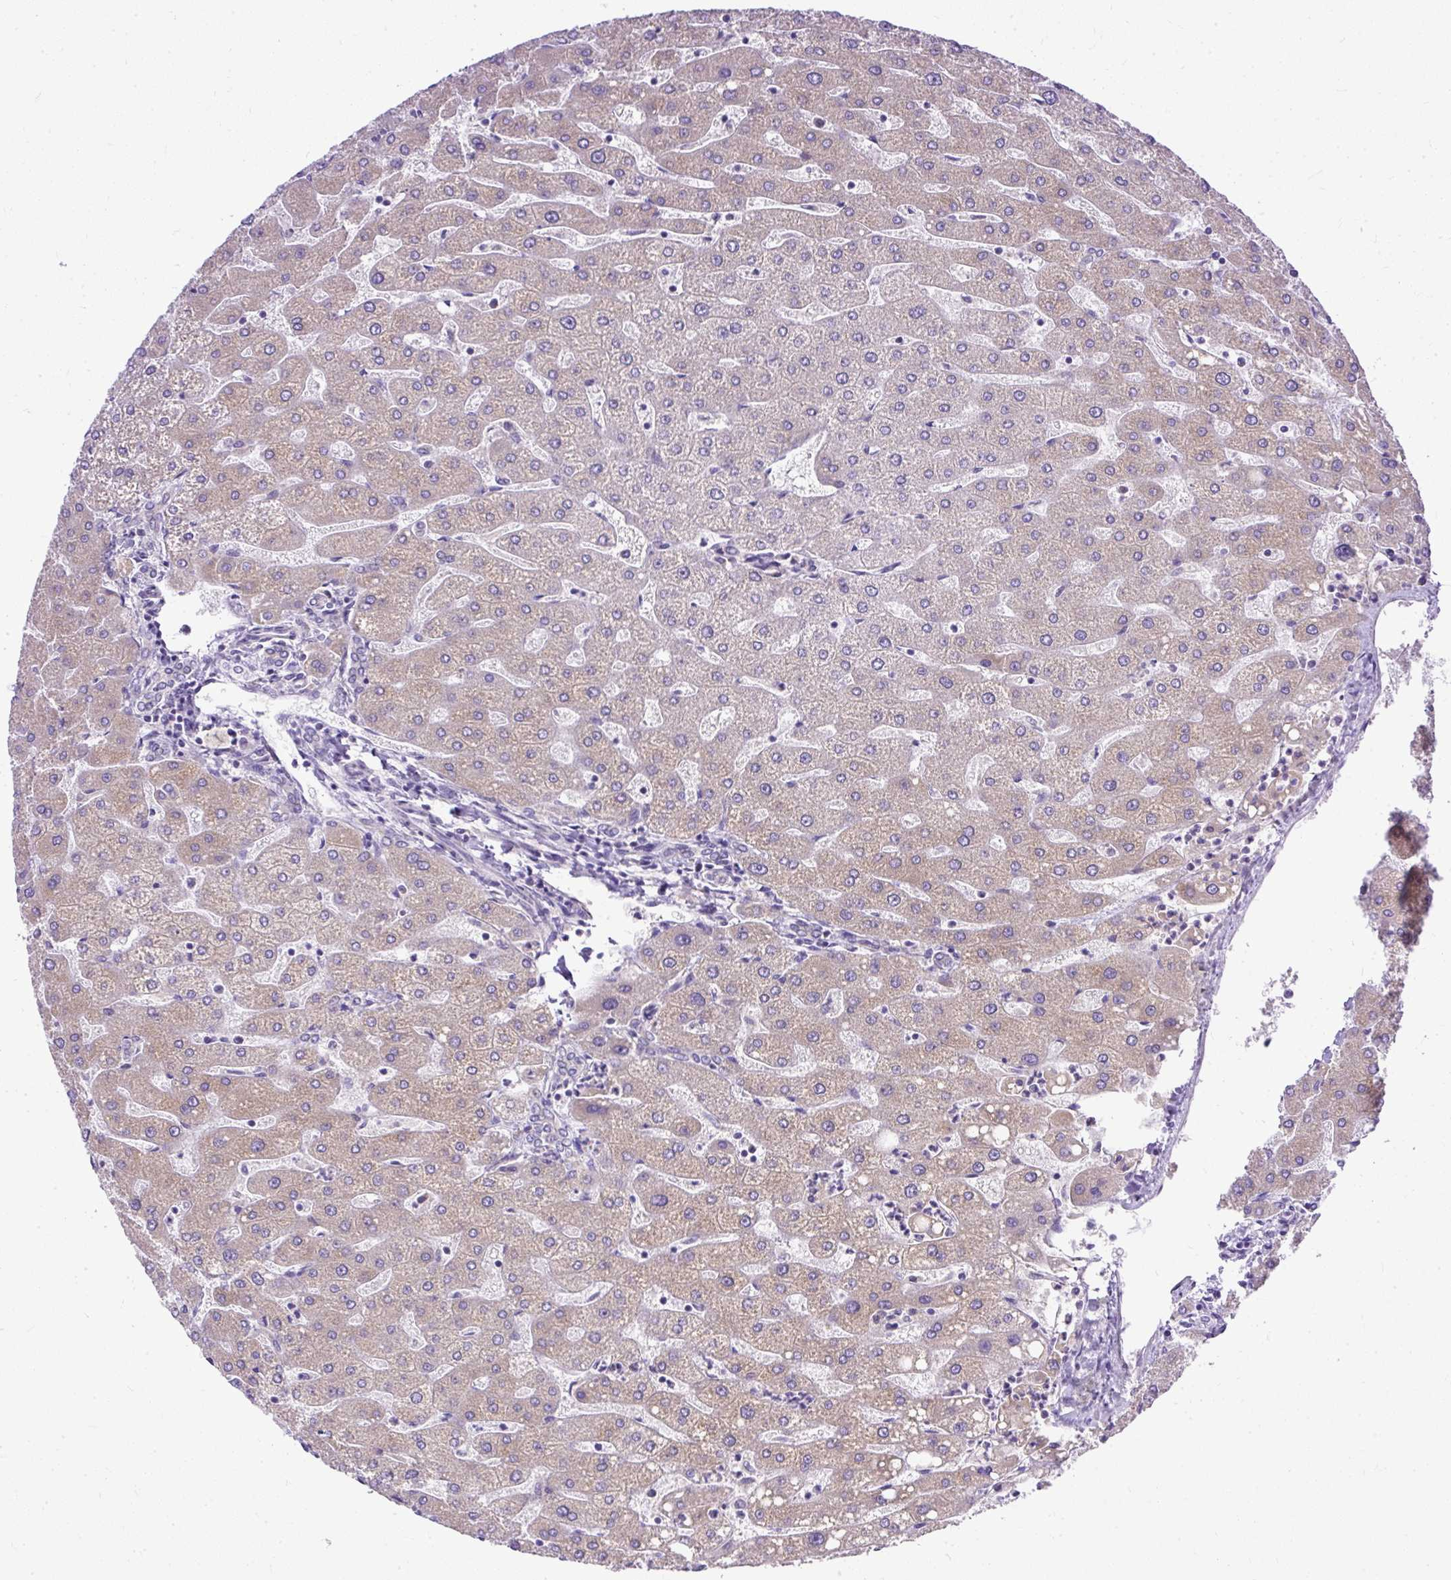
{"staining": {"intensity": "negative", "quantity": "none", "location": "none"}, "tissue": "liver", "cell_type": "Cholangiocytes", "image_type": "normal", "snomed": [{"axis": "morphology", "description": "Normal tissue, NOS"}, {"axis": "topography", "description": "Liver"}], "caption": "Cholangiocytes are negative for brown protein staining in benign liver. (Immunohistochemistry, brightfield microscopy, high magnification).", "gene": "AMFR", "patient": {"sex": "male", "age": 67}}